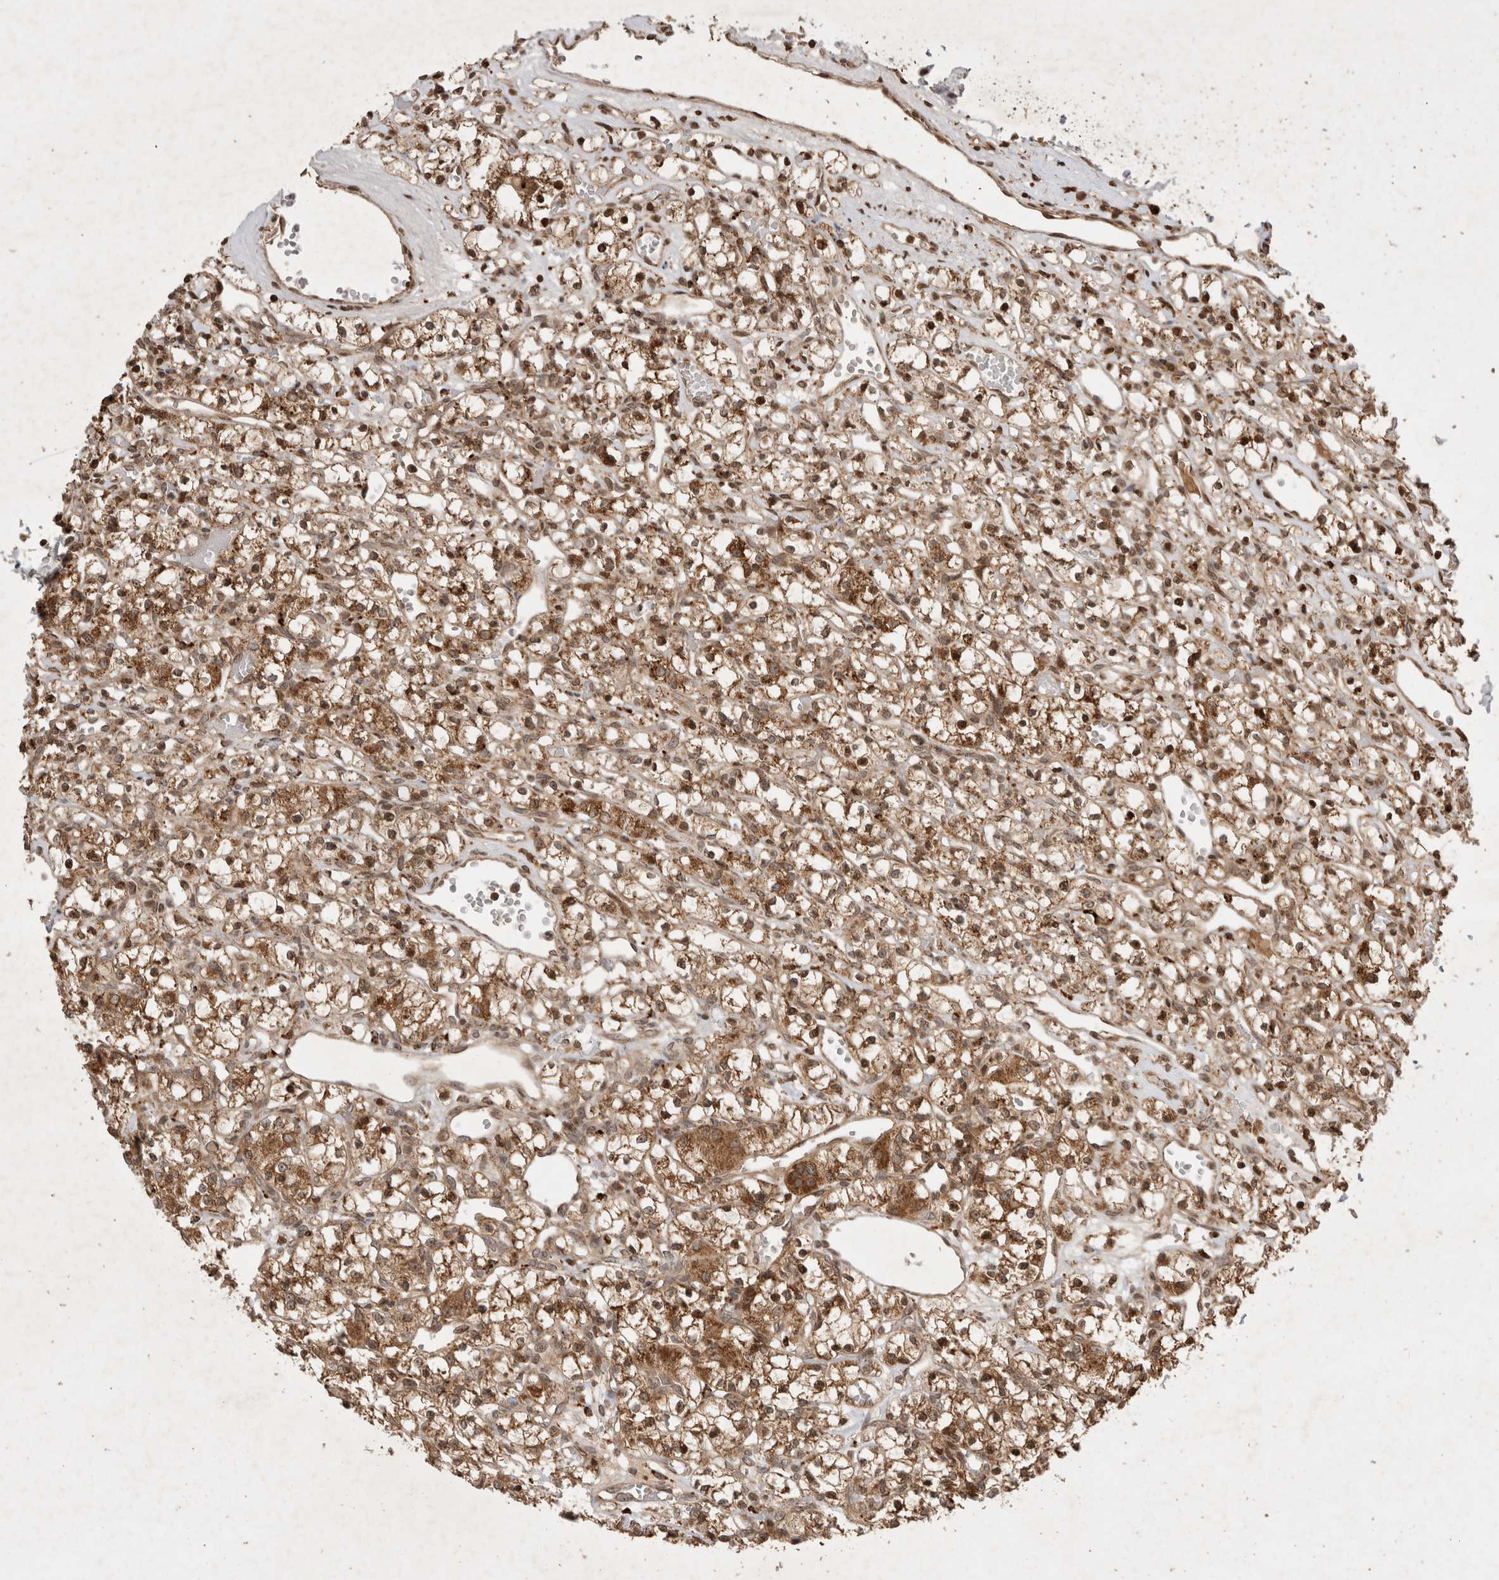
{"staining": {"intensity": "moderate", "quantity": "25%-75%", "location": "cytoplasmic/membranous"}, "tissue": "renal cancer", "cell_type": "Tumor cells", "image_type": "cancer", "snomed": [{"axis": "morphology", "description": "Adenocarcinoma, NOS"}, {"axis": "topography", "description": "Kidney"}], "caption": "Renal cancer tissue shows moderate cytoplasmic/membranous positivity in about 25%-75% of tumor cells, visualized by immunohistochemistry.", "gene": "FAM221A", "patient": {"sex": "female", "age": 59}}